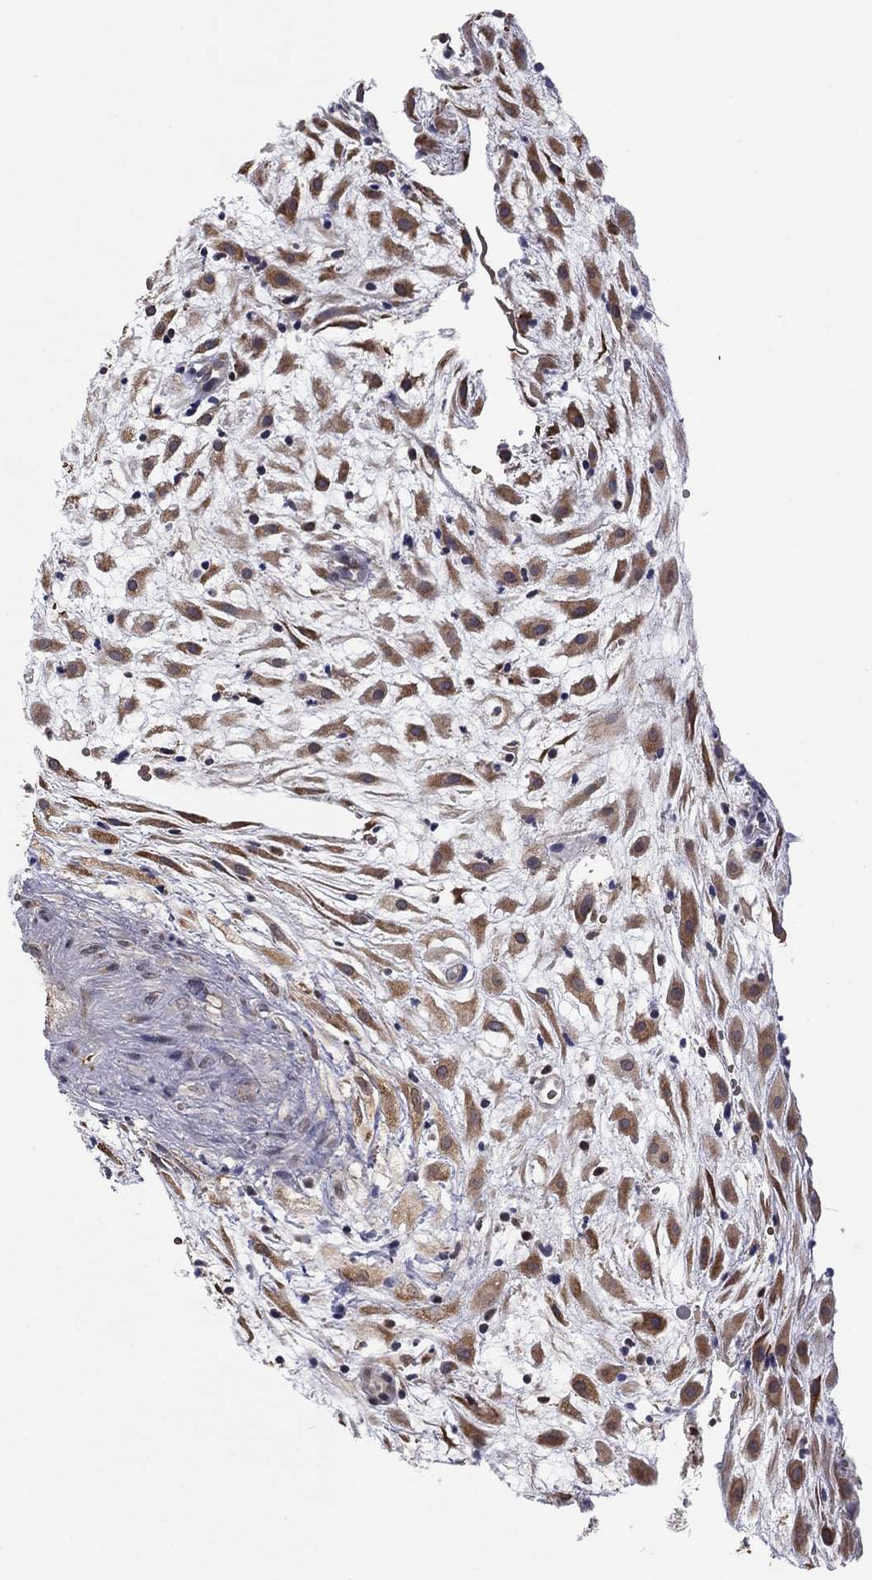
{"staining": {"intensity": "moderate", "quantity": ">75%", "location": "cytoplasmic/membranous"}, "tissue": "placenta", "cell_type": "Decidual cells", "image_type": "normal", "snomed": [{"axis": "morphology", "description": "Normal tissue, NOS"}, {"axis": "topography", "description": "Placenta"}], "caption": "Benign placenta exhibits moderate cytoplasmic/membranous expression in about >75% of decidual cells, visualized by immunohistochemistry. Nuclei are stained in blue.", "gene": "HSPB2", "patient": {"sex": "female", "age": 24}}